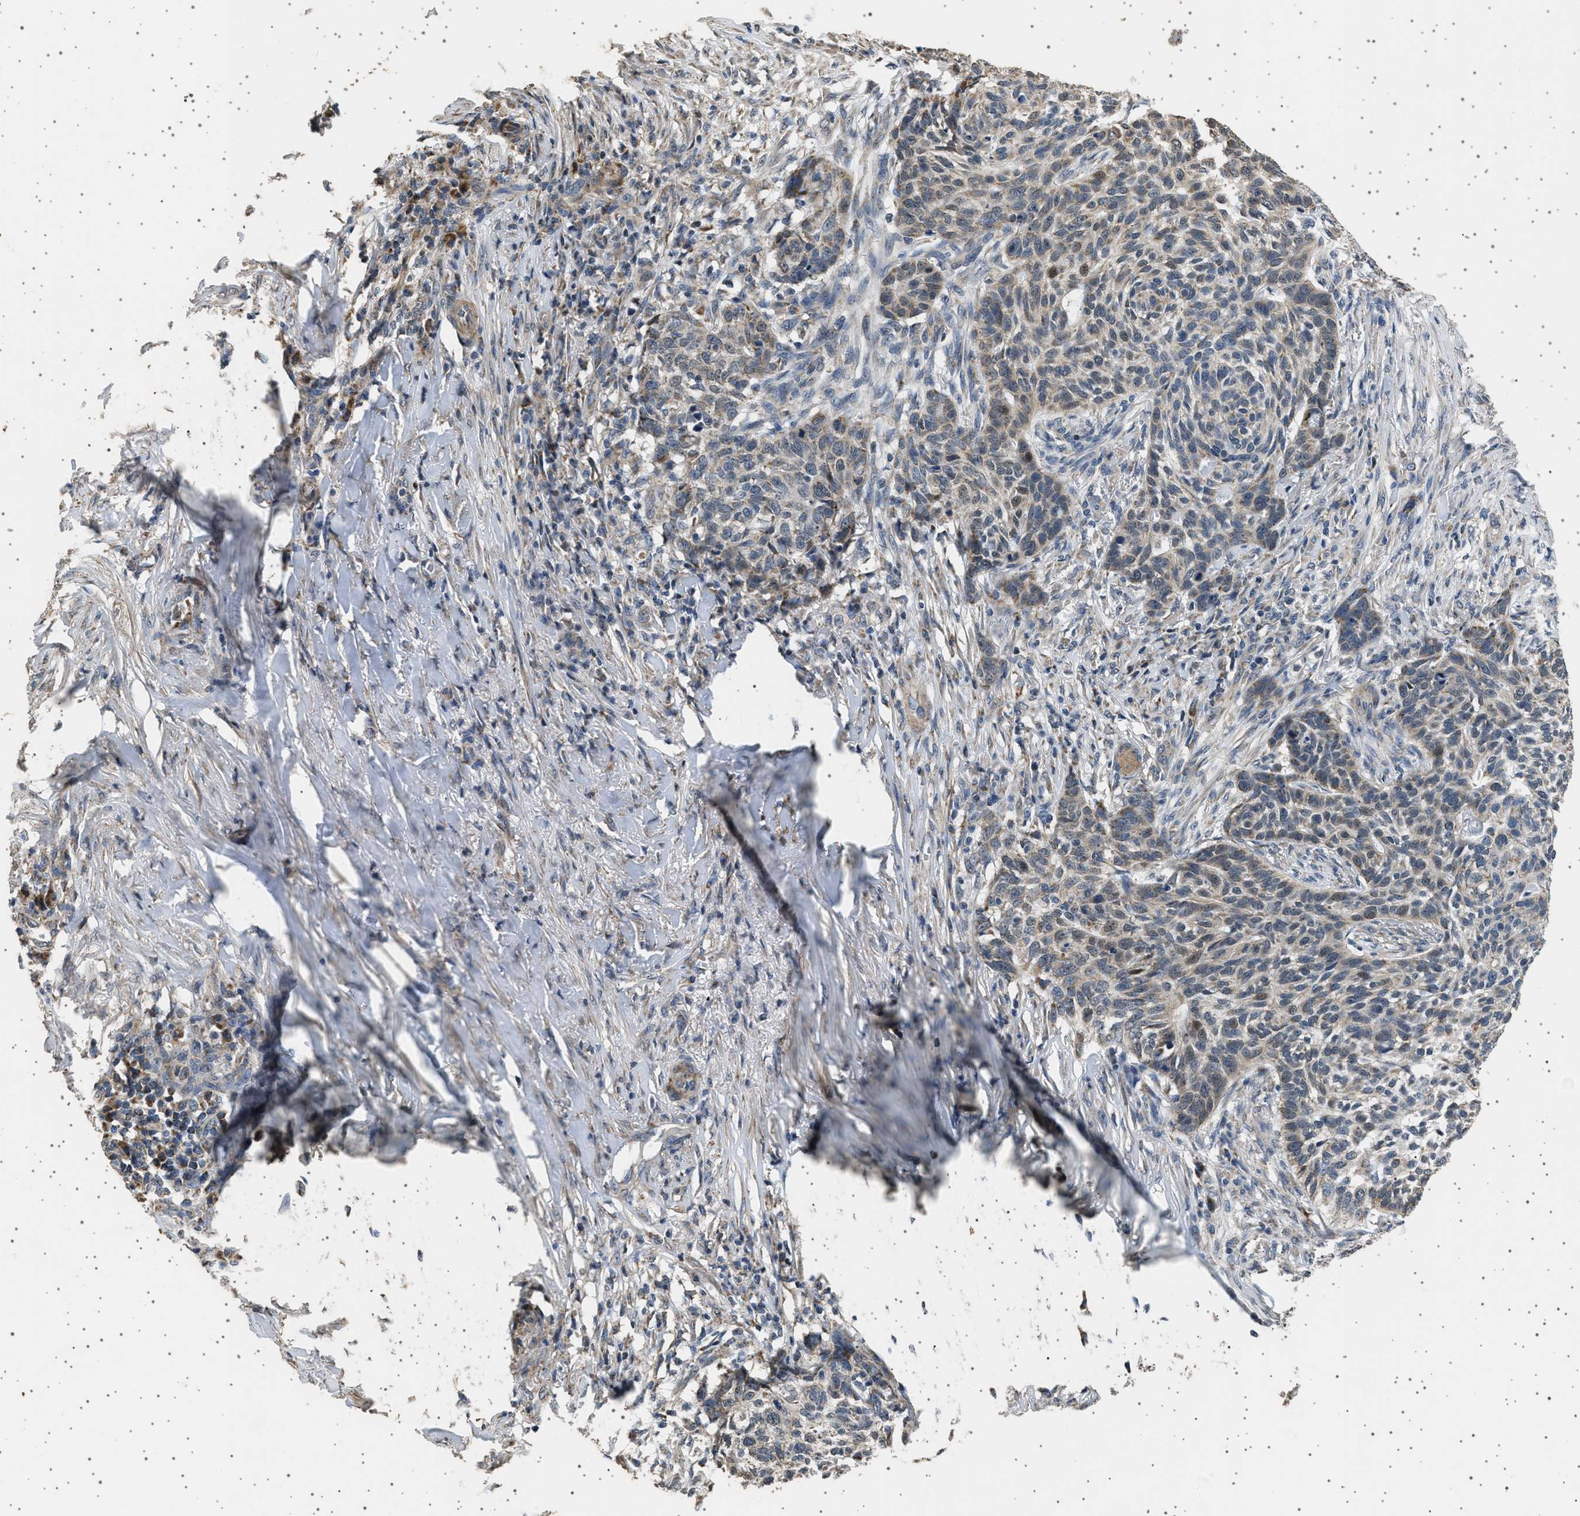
{"staining": {"intensity": "weak", "quantity": "25%-75%", "location": "cytoplasmic/membranous"}, "tissue": "skin cancer", "cell_type": "Tumor cells", "image_type": "cancer", "snomed": [{"axis": "morphology", "description": "Basal cell carcinoma"}, {"axis": "topography", "description": "Skin"}], "caption": "Basal cell carcinoma (skin) stained with DAB (3,3'-diaminobenzidine) IHC exhibits low levels of weak cytoplasmic/membranous positivity in about 25%-75% of tumor cells.", "gene": "KCNA4", "patient": {"sex": "male", "age": 85}}